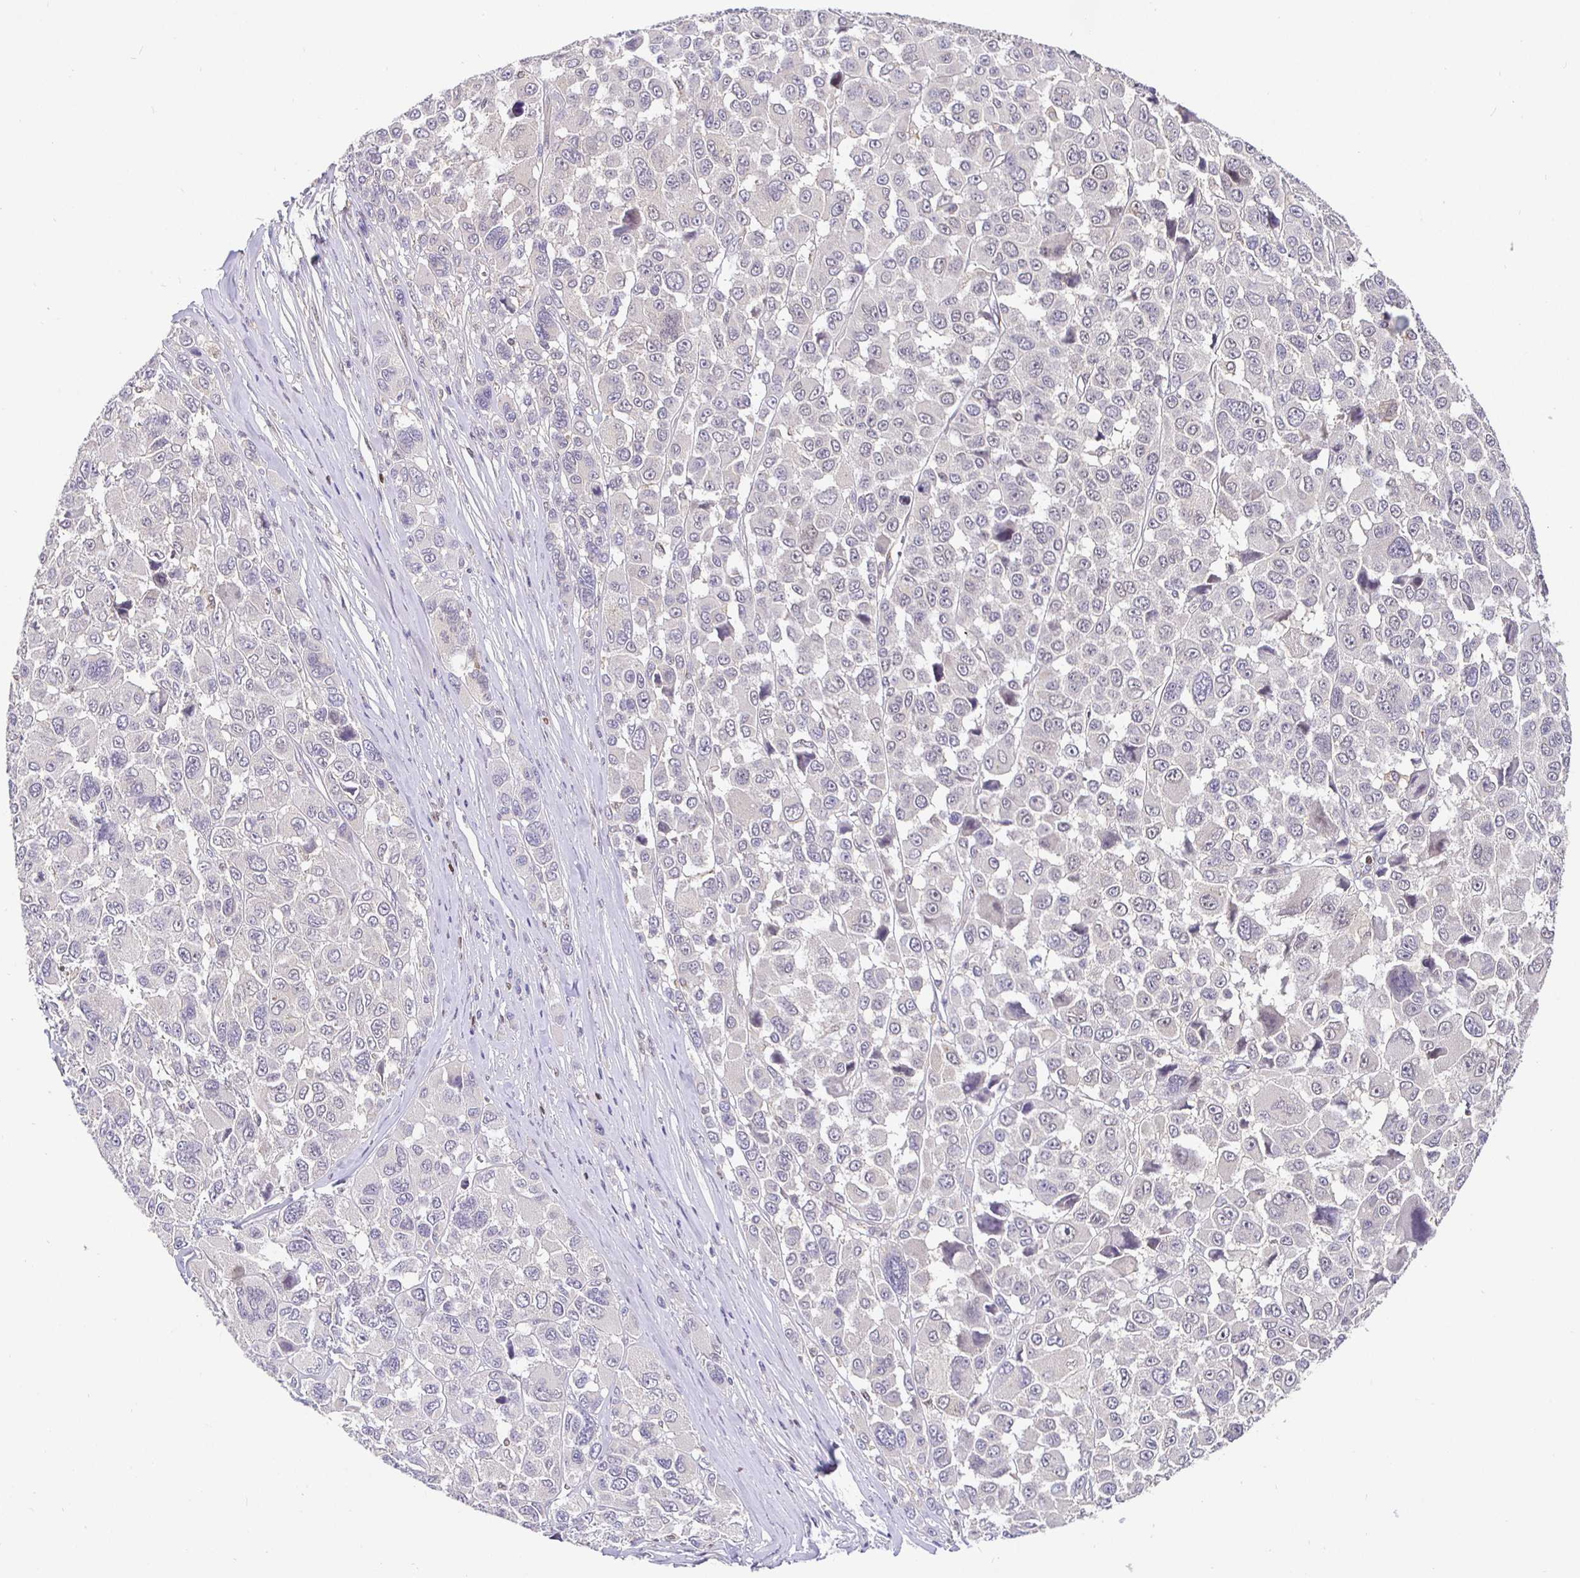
{"staining": {"intensity": "negative", "quantity": "none", "location": "none"}, "tissue": "melanoma", "cell_type": "Tumor cells", "image_type": "cancer", "snomed": [{"axis": "morphology", "description": "Malignant melanoma, NOS"}, {"axis": "topography", "description": "Skin"}], "caption": "There is no significant staining in tumor cells of melanoma.", "gene": "SATB1", "patient": {"sex": "female", "age": 66}}